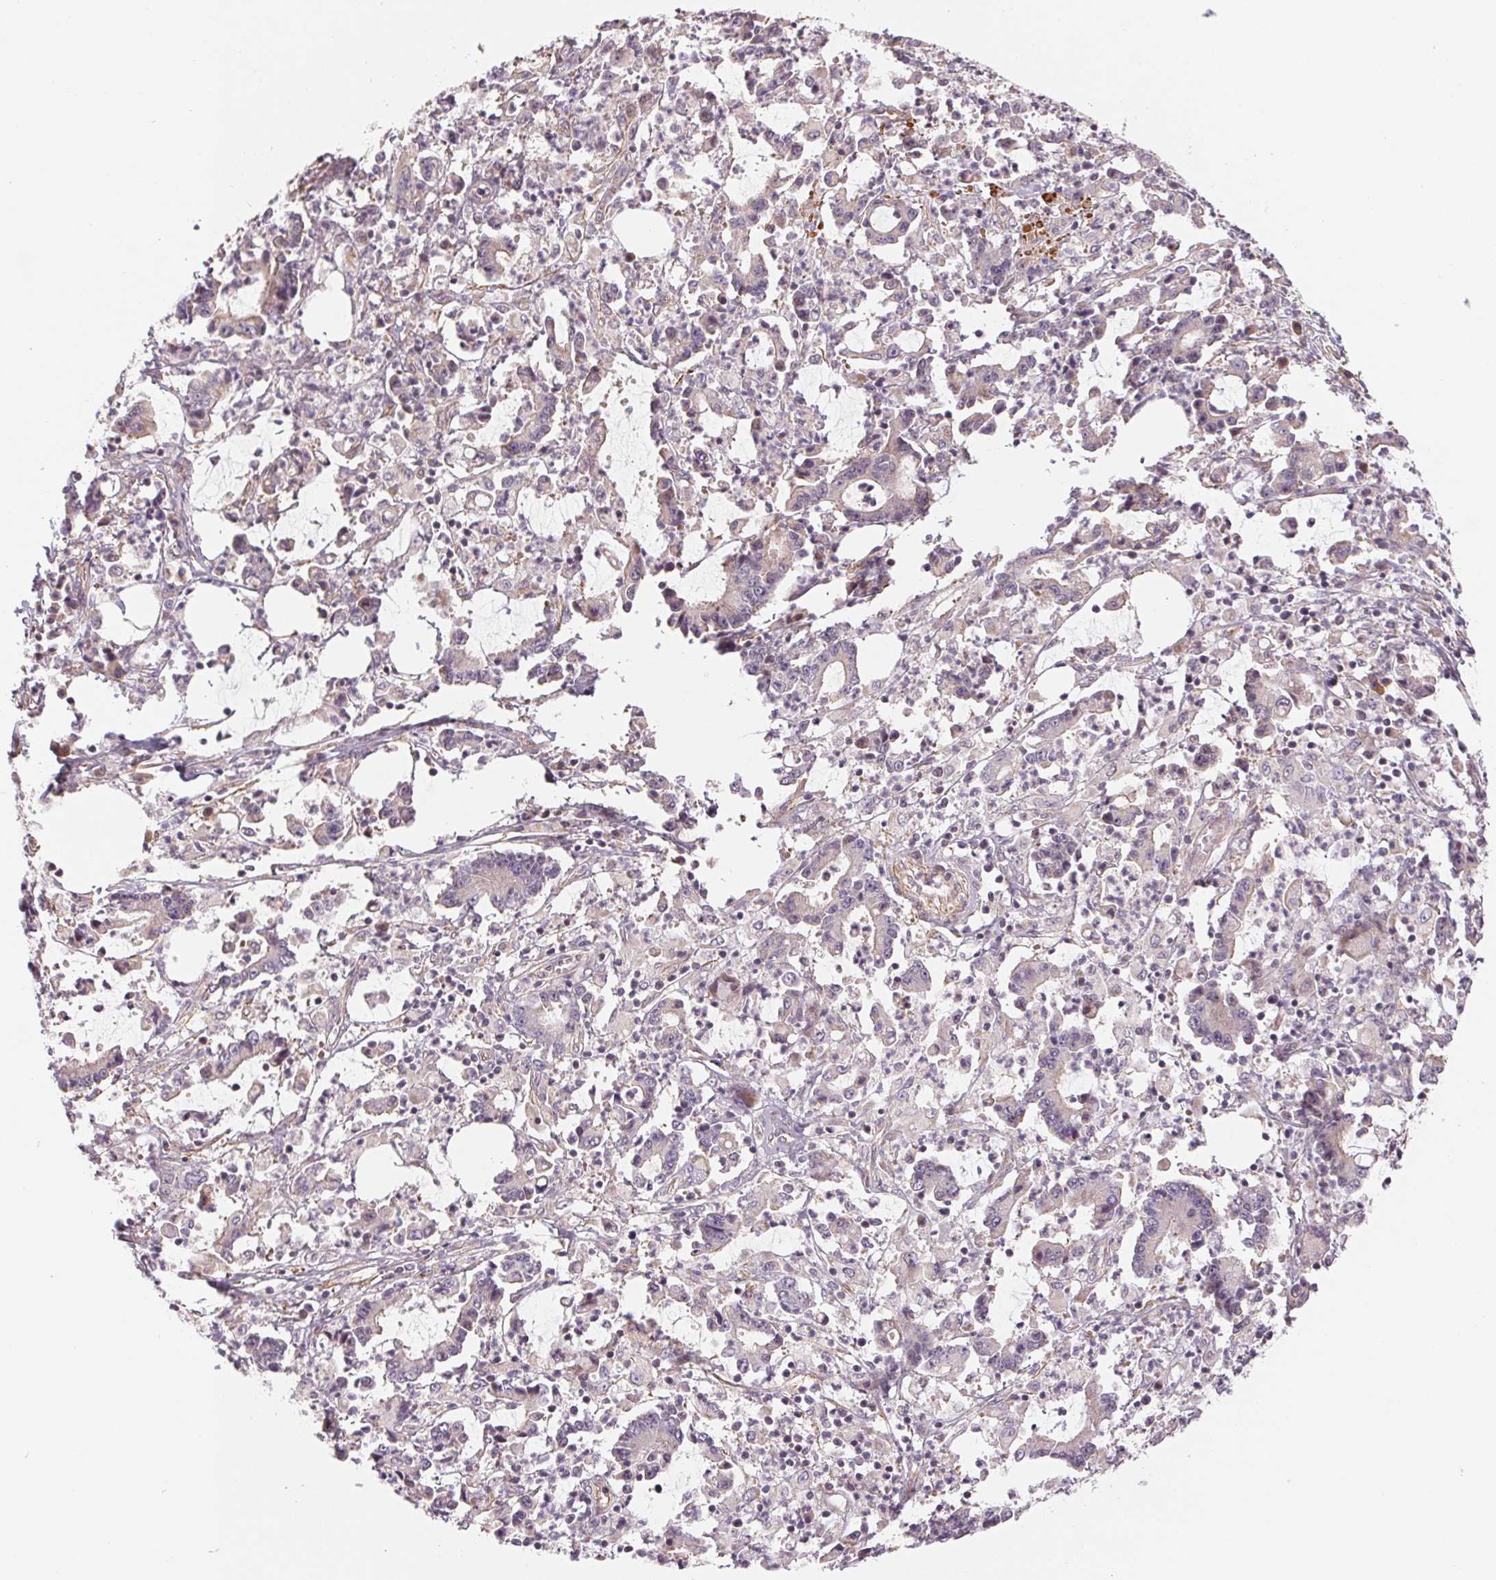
{"staining": {"intensity": "negative", "quantity": "none", "location": "none"}, "tissue": "stomach cancer", "cell_type": "Tumor cells", "image_type": "cancer", "snomed": [{"axis": "morphology", "description": "Adenocarcinoma, NOS"}, {"axis": "topography", "description": "Stomach, upper"}], "caption": "The histopathology image displays no staining of tumor cells in adenocarcinoma (stomach).", "gene": "CCDC112", "patient": {"sex": "male", "age": 68}}